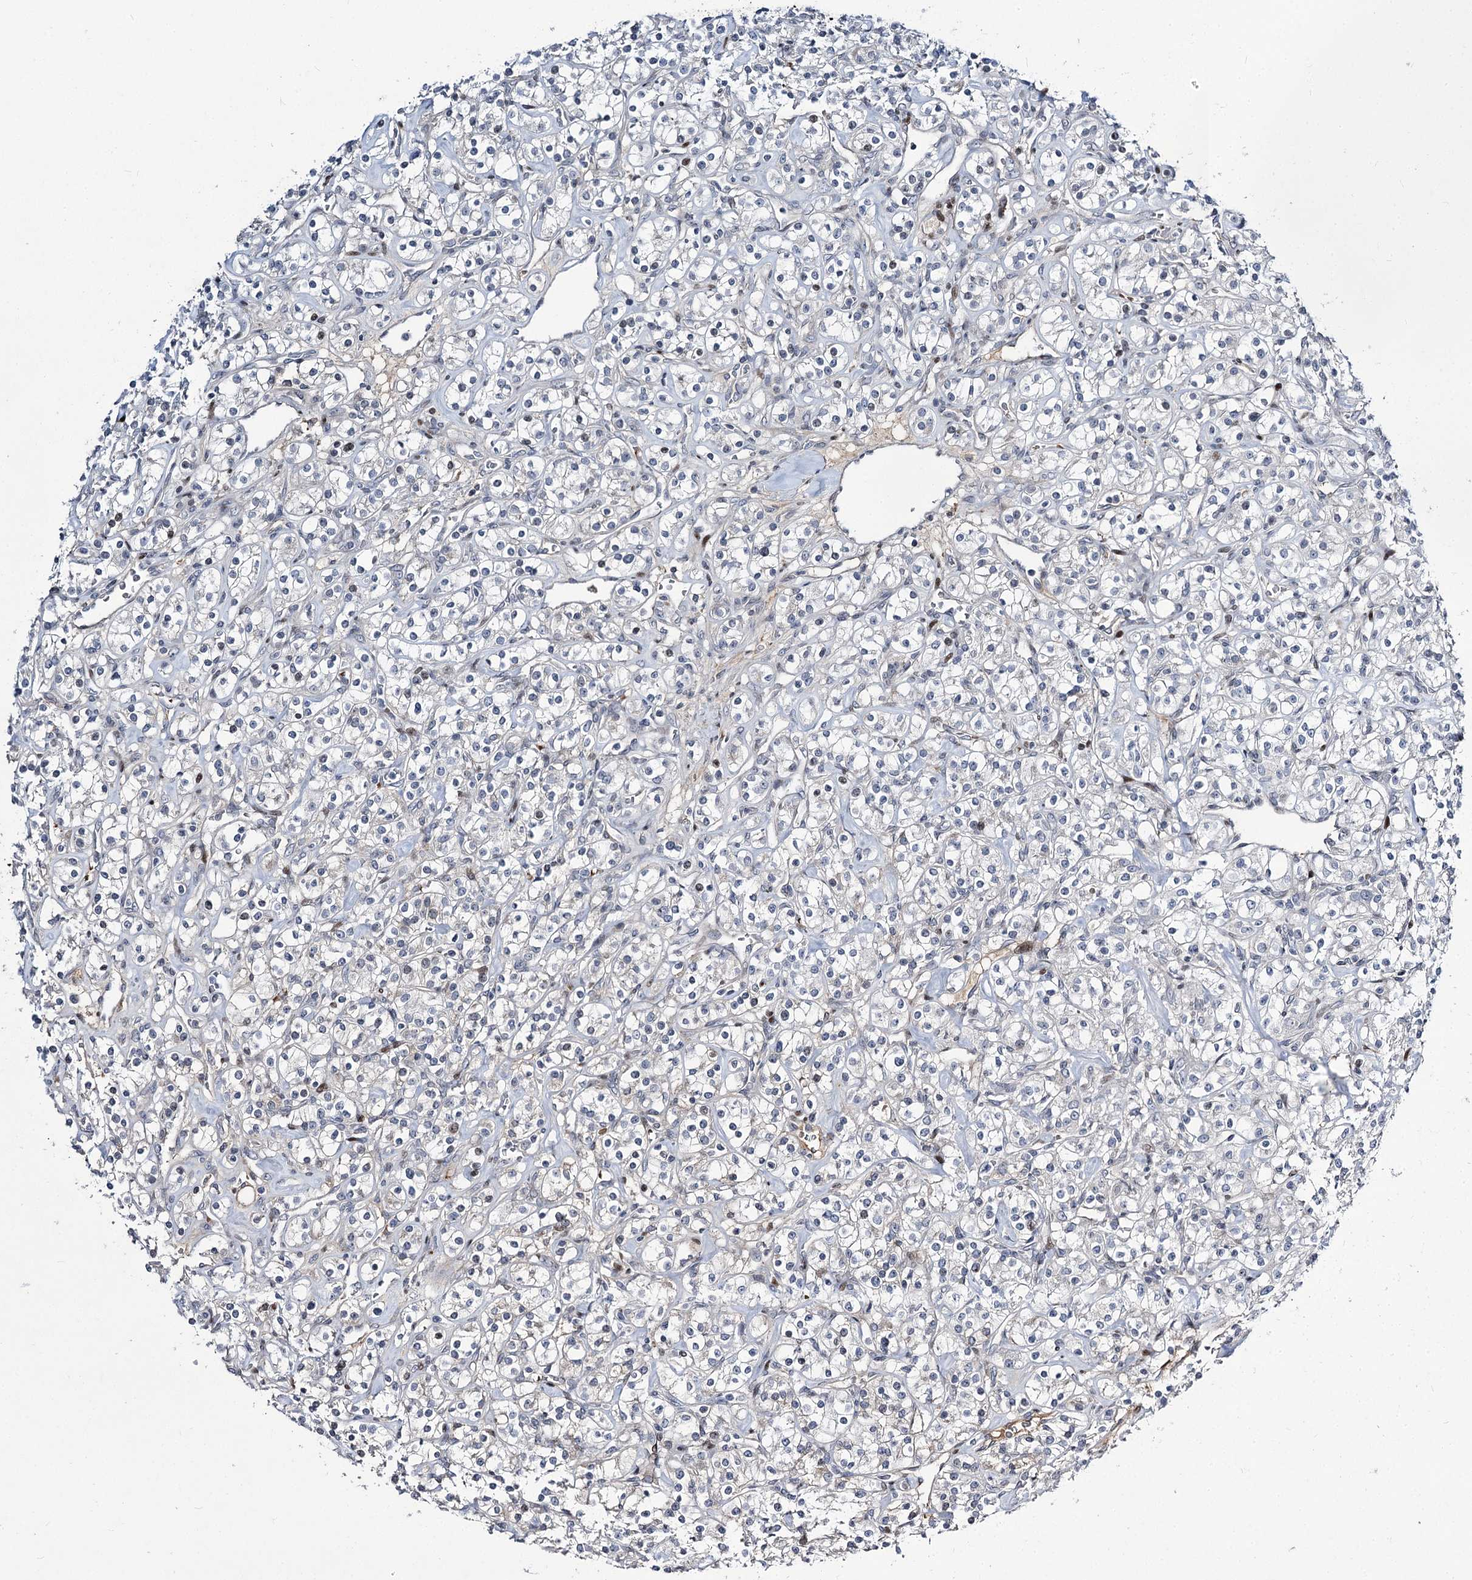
{"staining": {"intensity": "negative", "quantity": "none", "location": "none"}, "tissue": "renal cancer", "cell_type": "Tumor cells", "image_type": "cancer", "snomed": [{"axis": "morphology", "description": "Adenocarcinoma, NOS"}, {"axis": "topography", "description": "Kidney"}], "caption": "IHC histopathology image of adenocarcinoma (renal) stained for a protein (brown), which exhibits no staining in tumor cells. Brightfield microscopy of immunohistochemistry (IHC) stained with DAB (3,3'-diaminobenzidine) (brown) and hematoxylin (blue), captured at high magnification.", "gene": "ITFG2", "patient": {"sex": "male", "age": 77}}